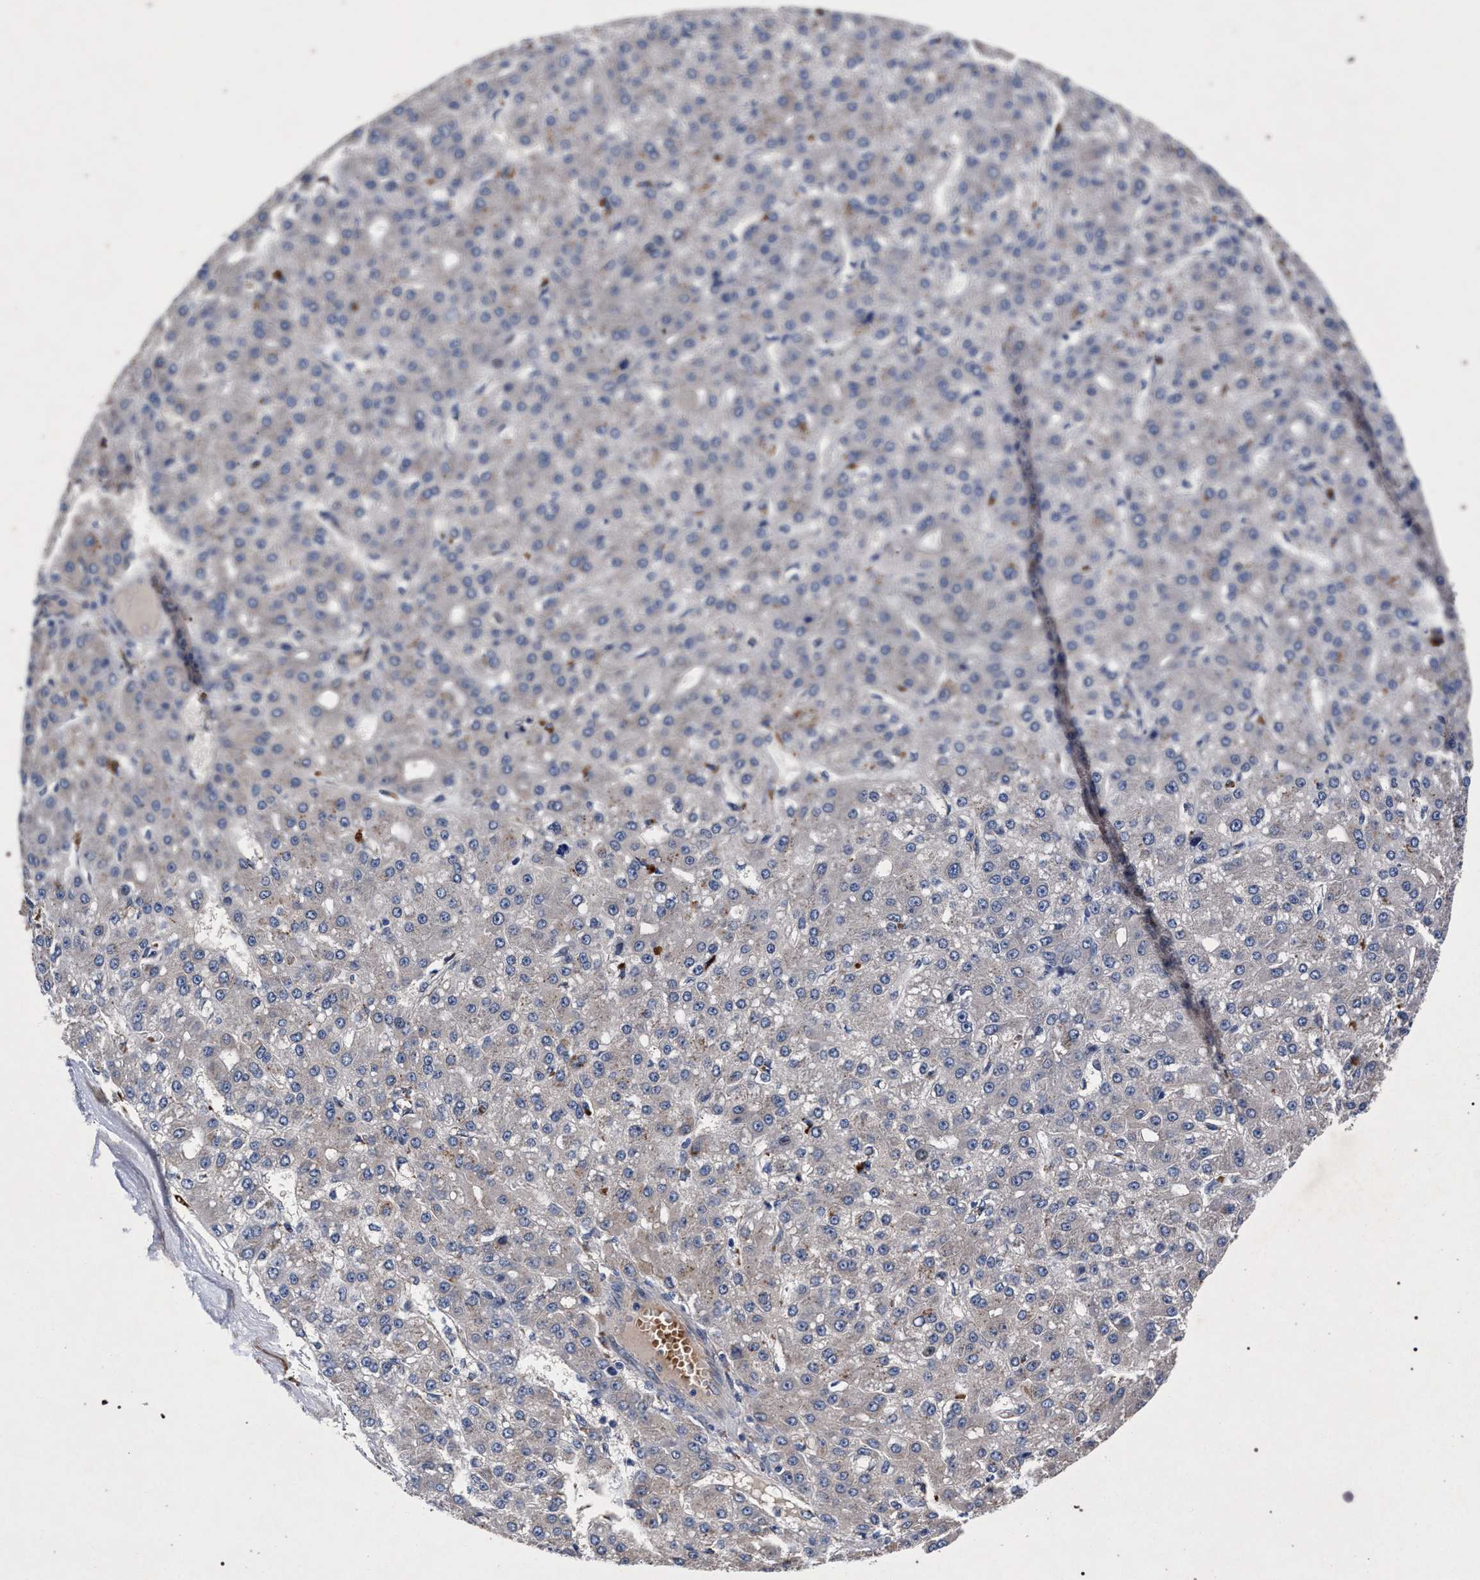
{"staining": {"intensity": "negative", "quantity": "none", "location": "none"}, "tissue": "liver cancer", "cell_type": "Tumor cells", "image_type": "cancer", "snomed": [{"axis": "morphology", "description": "Carcinoma, Hepatocellular, NOS"}, {"axis": "topography", "description": "Liver"}], "caption": "DAB immunohistochemical staining of hepatocellular carcinoma (liver) exhibits no significant positivity in tumor cells.", "gene": "NEK7", "patient": {"sex": "male", "age": 67}}